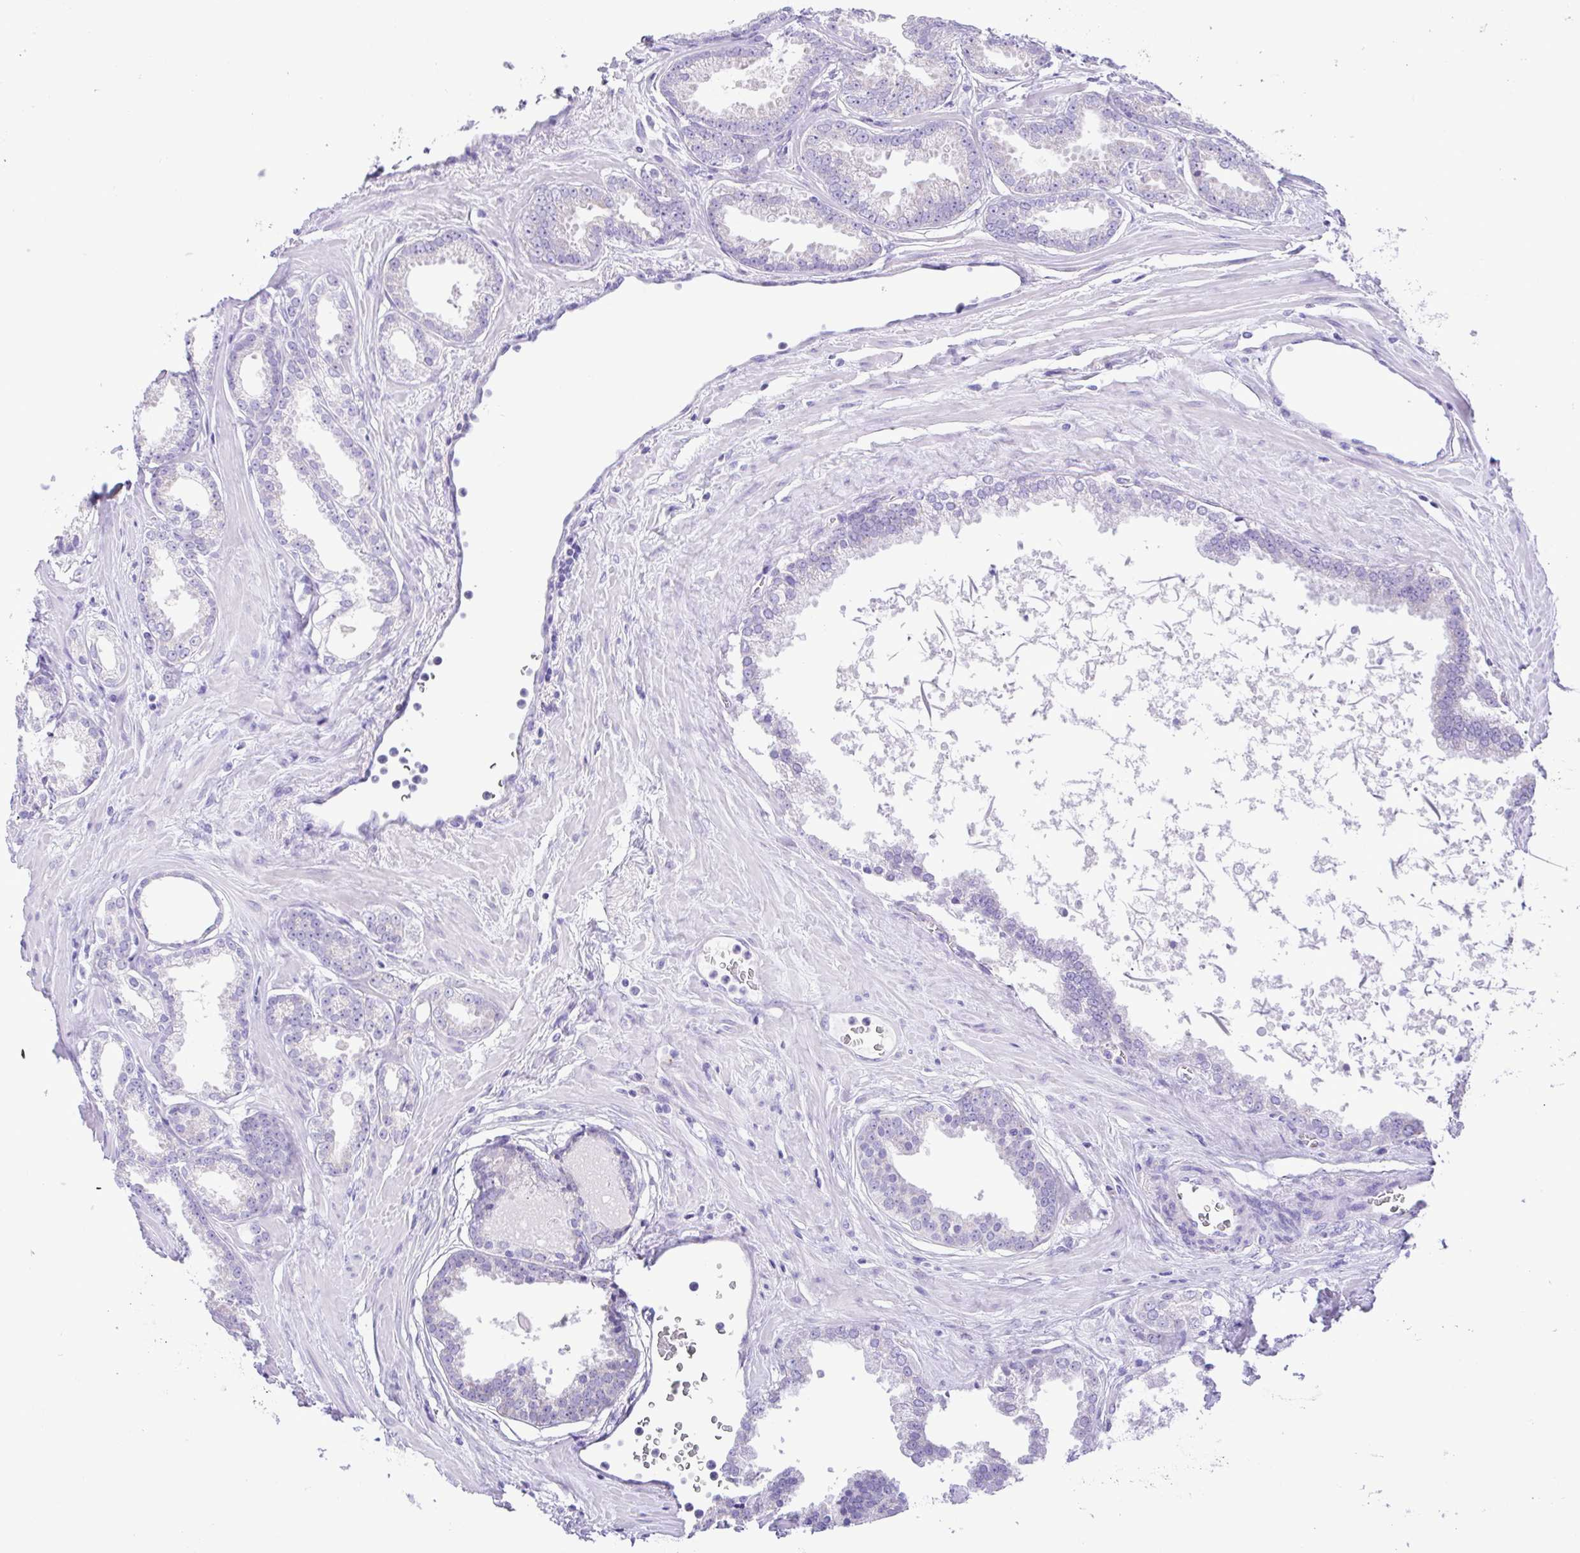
{"staining": {"intensity": "negative", "quantity": "none", "location": "none"}, "tissue": "prostate cancer", "cell_type": "Tumor cells", "image_type": "cancer", "snomed": [{"axis": "morphology", "description": "Adenocarcinoma, Low grade"}, {"axis": "topography", "description": "Prostate"}], "caption": "Immunohistochemistry (IHC) of prostate cancer (adenocarcinoma (low-grade)) shows no positivity in tumor cells.", "gene": "CD72", "patient": {"sex": "male", "age": 65}}